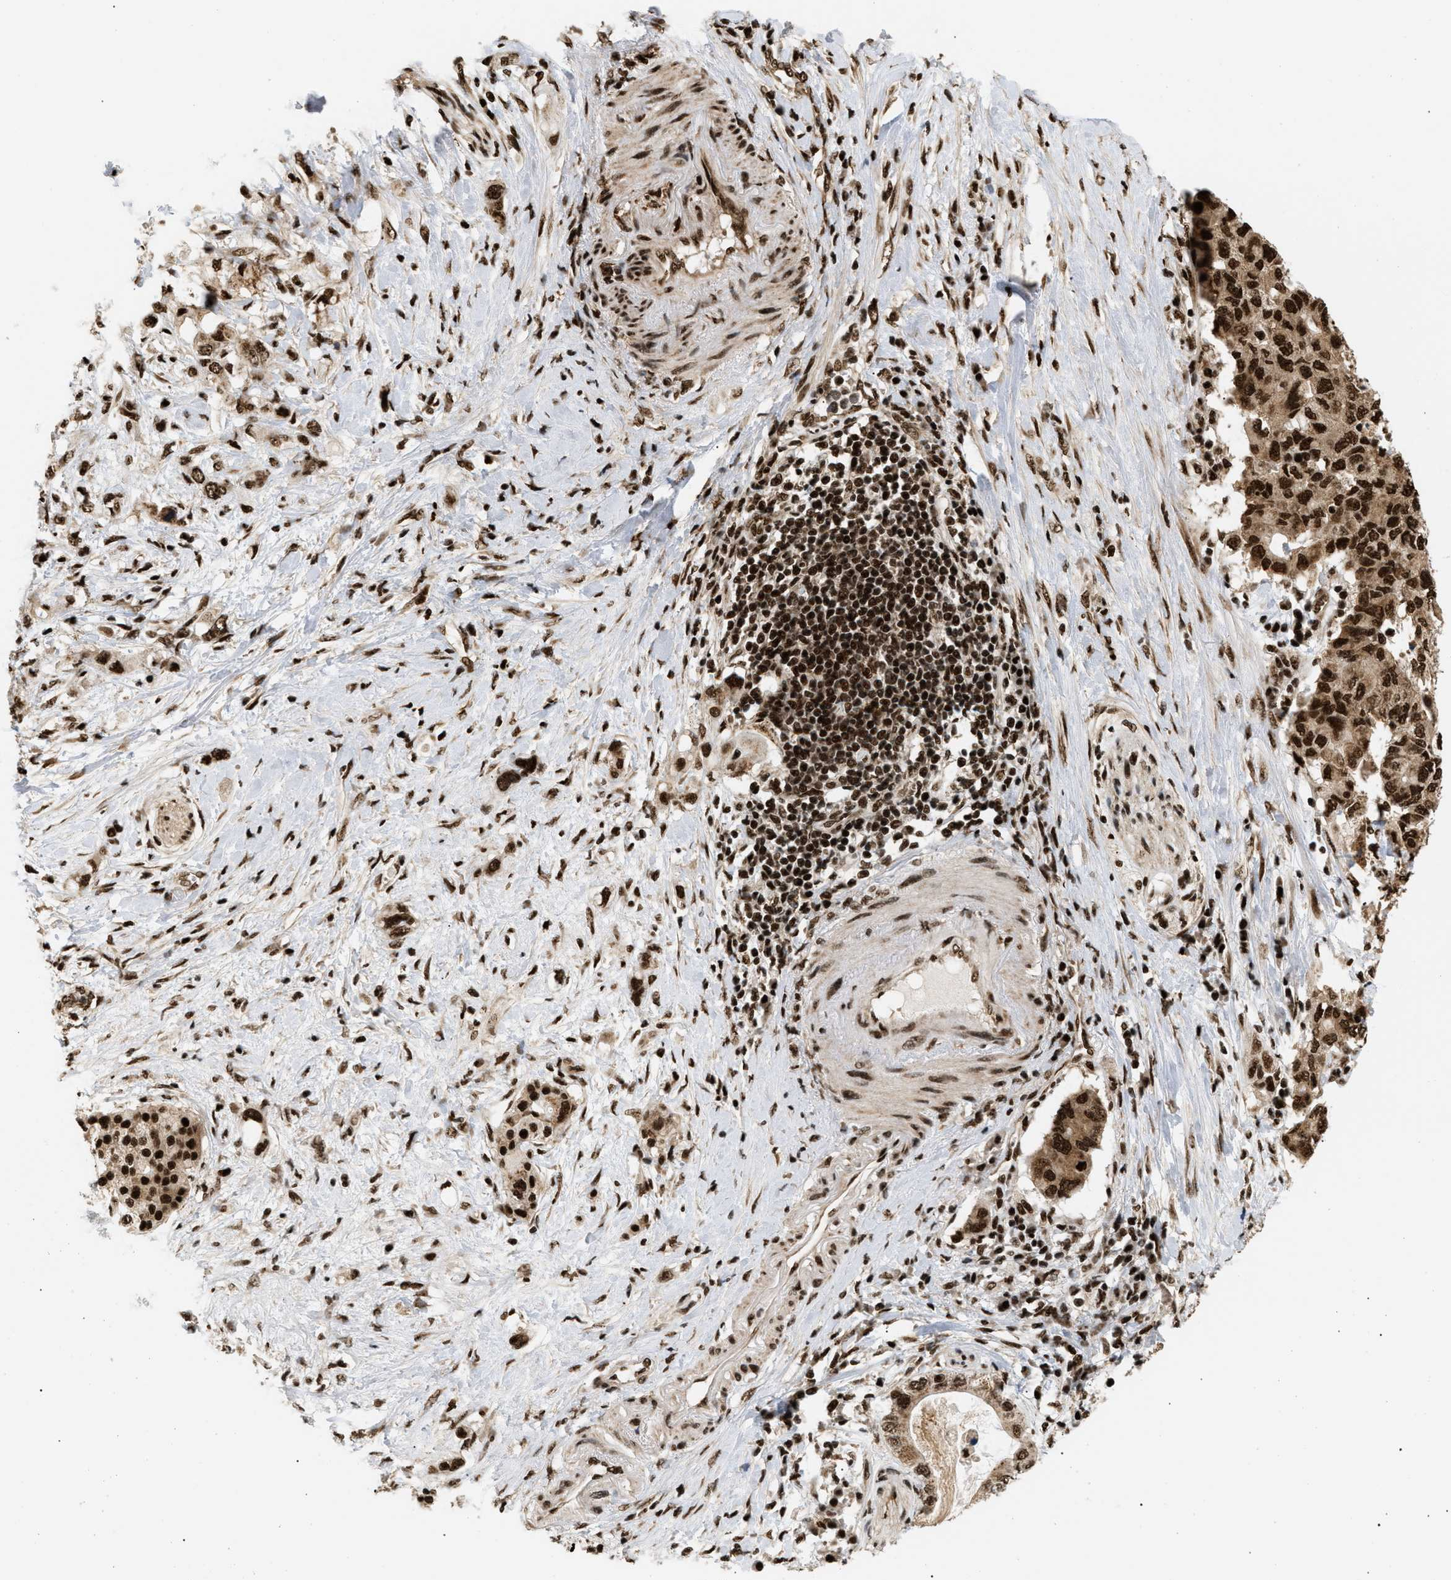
{"staining": {"intensity": "strong", "quantity": ">75%", "location": "nuclear"}, "tissue": "pancreatic cancer", "cell_type": "Tumor cells", "image_type": "cancer", "snomed": [{"axis": "morphology", "description": "Adenocarcinoma, NOS"}, {"axis": "topography", "description": "Pancreas"}], "caption": "Immunohistochemical staining of human pancreatic cancer (adenocarcinoma) displays high levels of strong nuclear protein expression in approximately >75% of tumor cells.", "gene": "RBM5", "patient": {"sex": "female", "age": 56}}